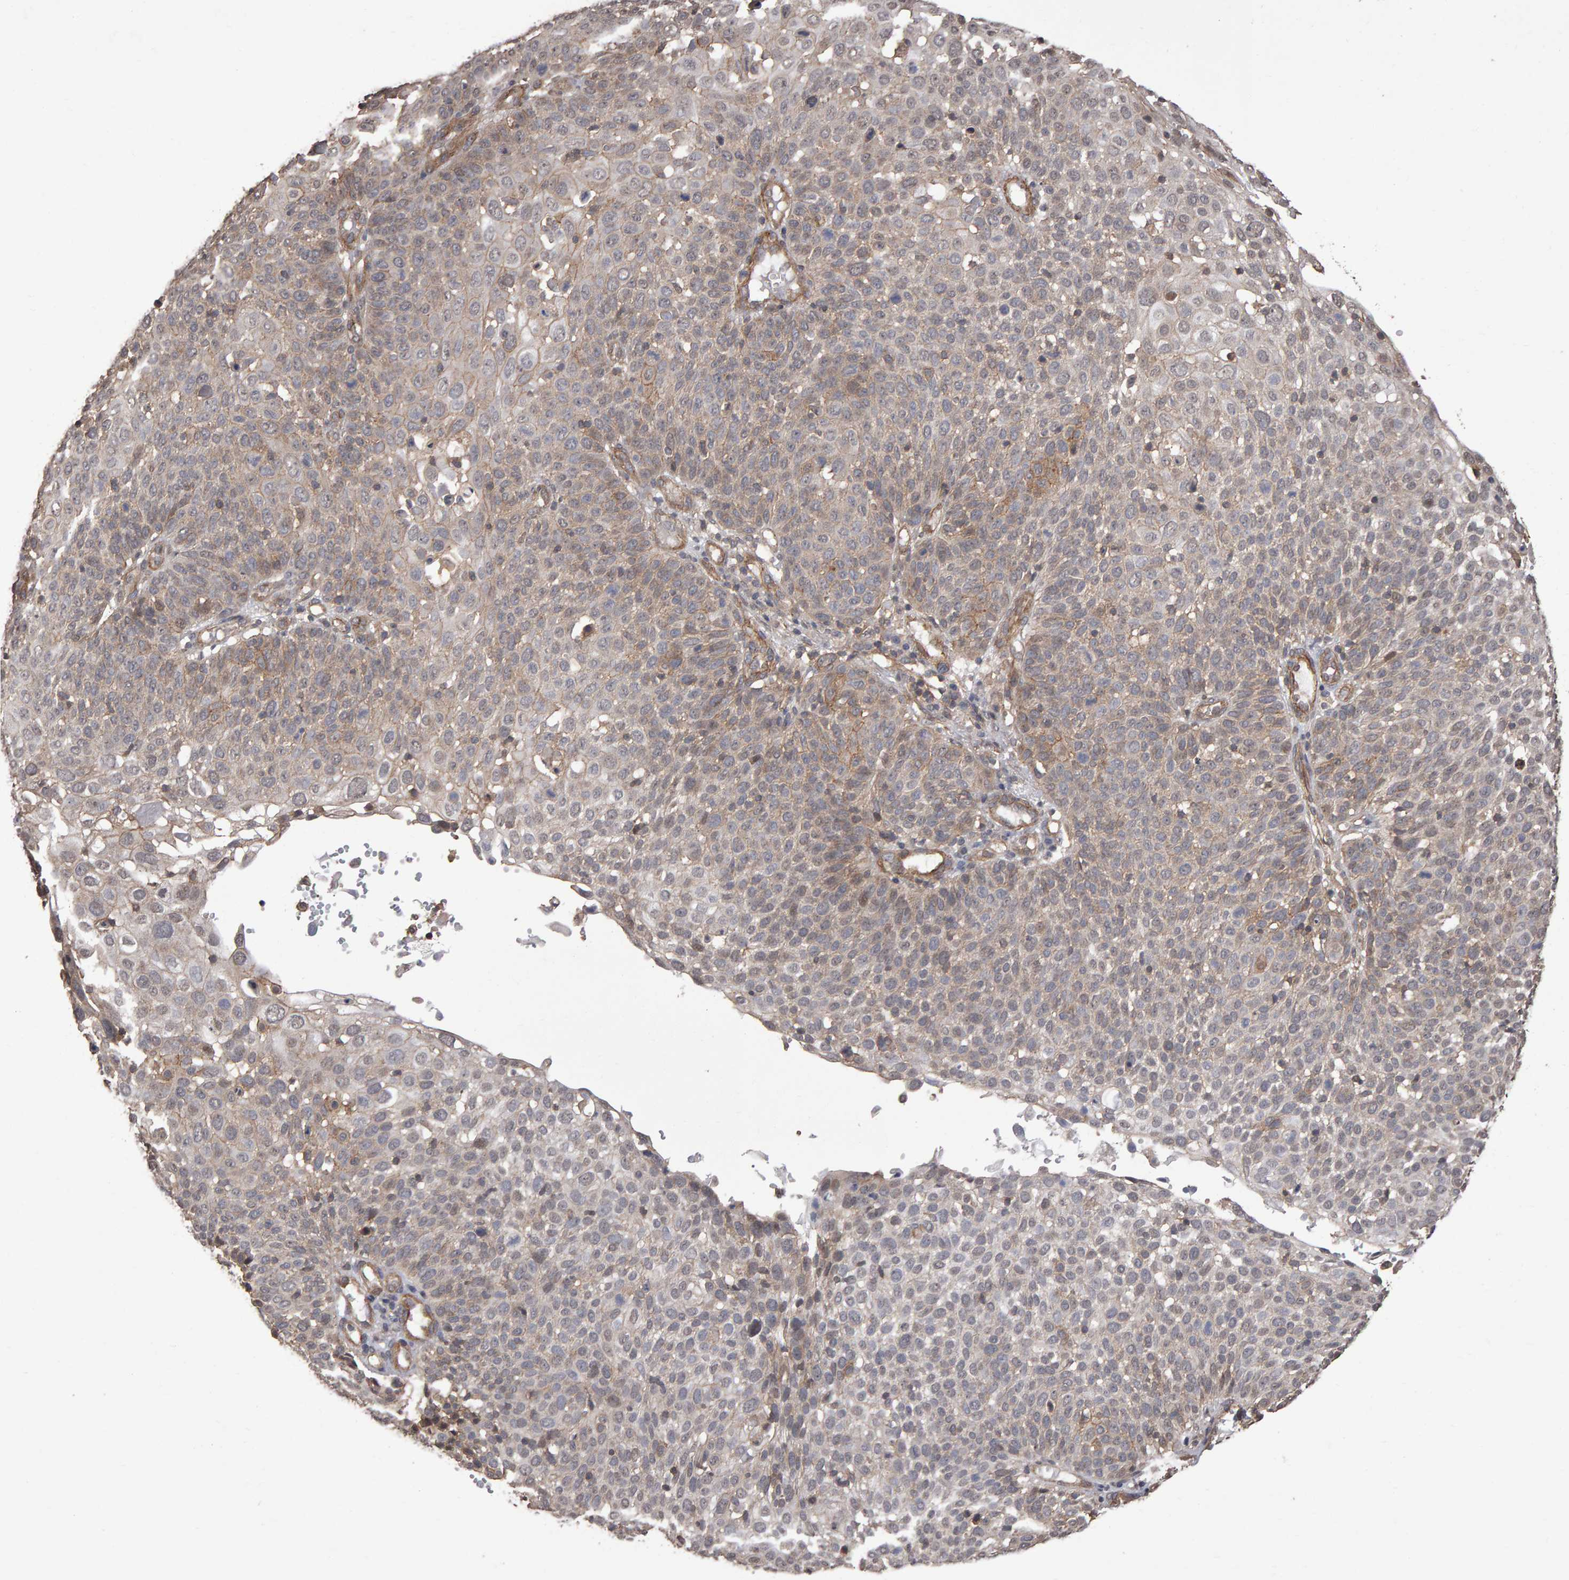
{"staining": {"intensity": "weak", "quantity": "<25%", "location": "cytoplasmic/membranous"}, "tissue": "cervical cancer", "cell_type": "Tumor cells", "image_type": "cancer", "snomed": [{"axis": "morphology", "description": "Squamous cell carcinoma, NOS"}, {"axis": "topography", "description": "Cervix"}], "caption": "This is an immunohistochemistry histopathology image of cervical squamous cell carcinoma. There is no staining in tumor cells.", "gene": "SCRIB", "patient": {"sex": "female", "age": 74}}